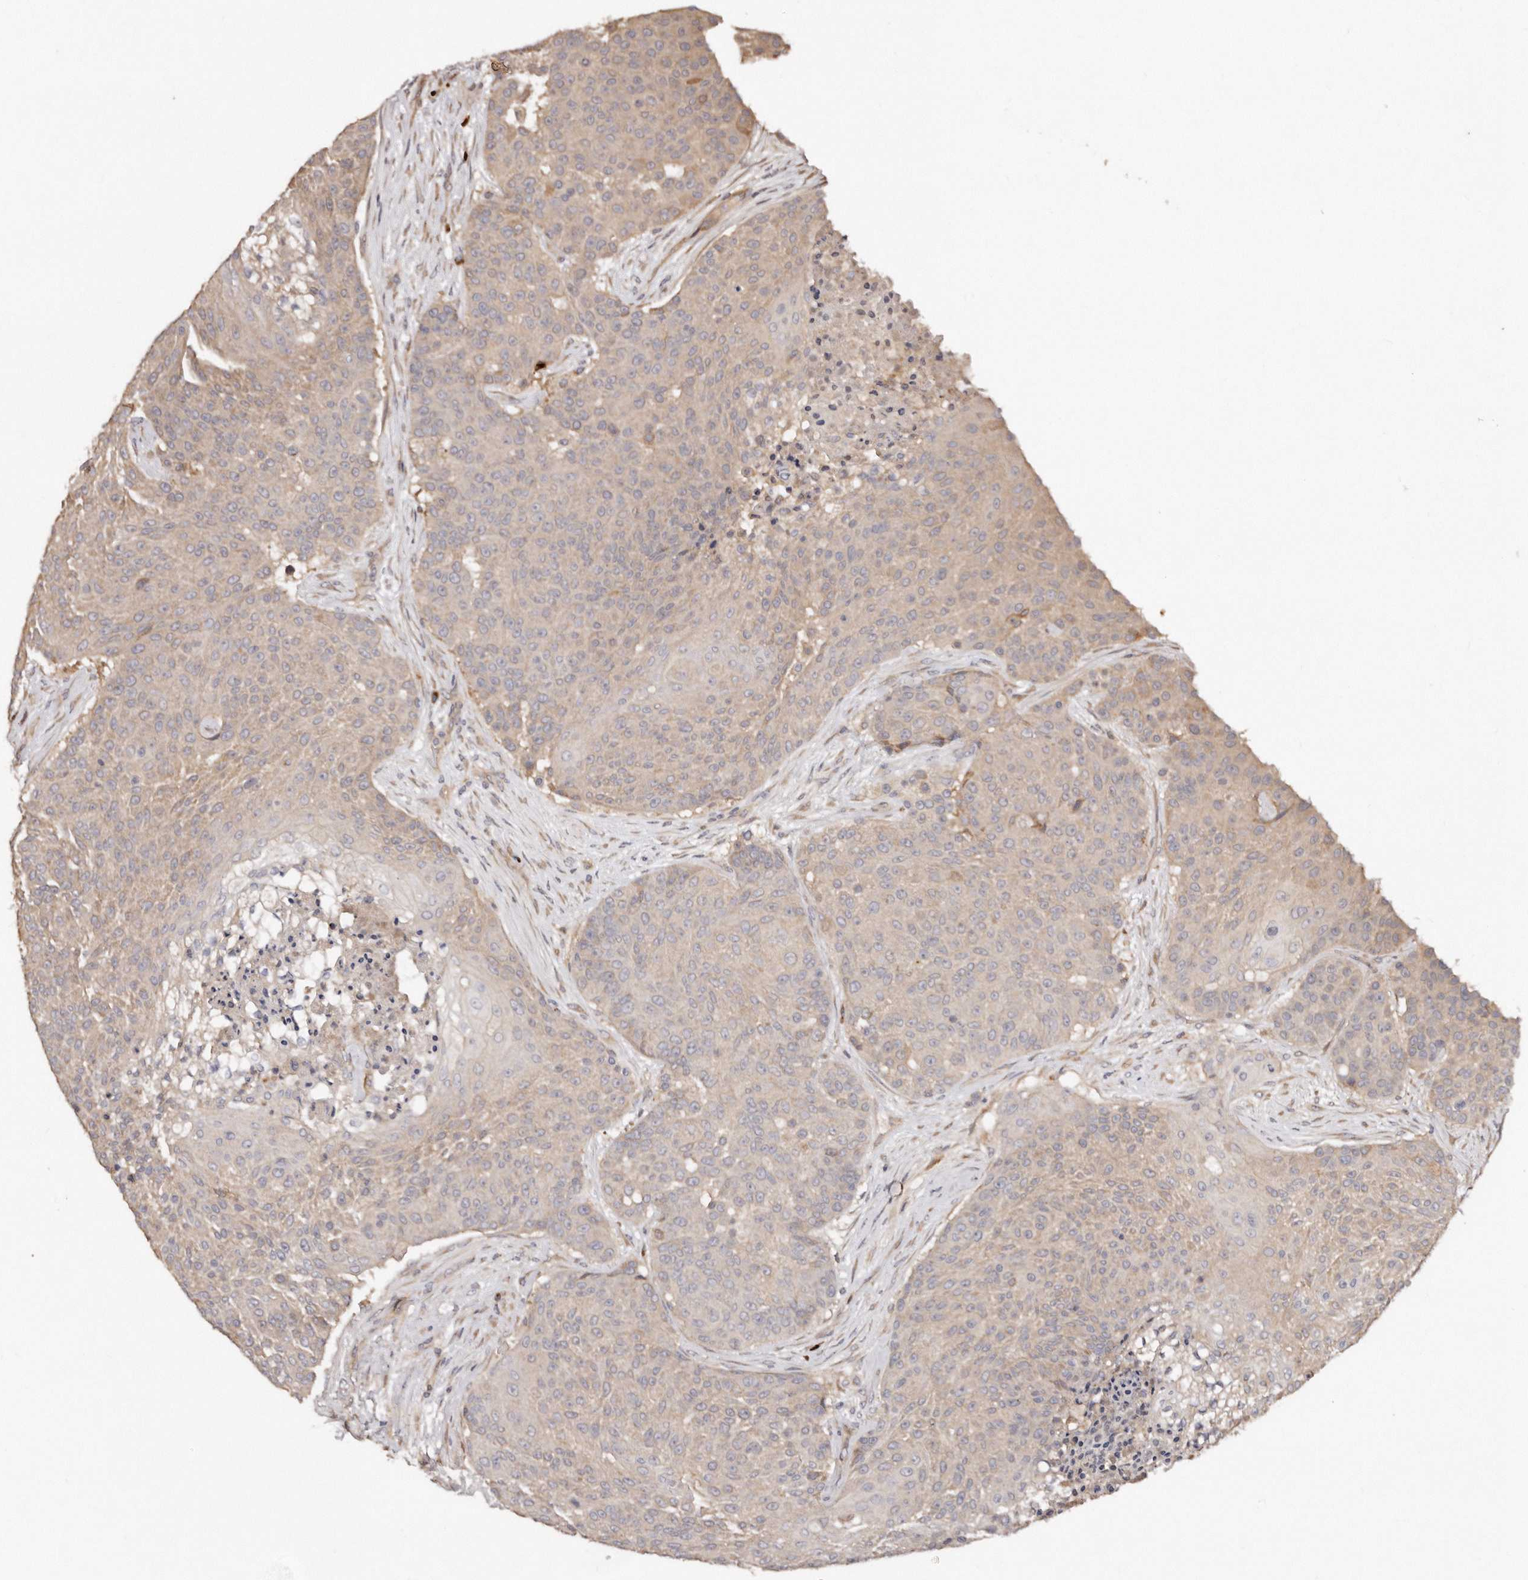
{"staining": {"intensity": "weak", "quantity": "25%-75%", "location": "cytoplasmic/membranous"}, "tissue": "urothelial cancer", "cell_type": "Tumor cells", "image_type": "cancer", "snomed": [{"axis": "morphology", "description": "Urothelial carcinoma, High grade"}, {"axis": "topography", "description": "Urinary bladder"}], "caption": "Human urothelial cancer stained with a protein marker displays weak staining in tumor cells.", "gene": "DACT2", "patient": {"sex": "female", "age": 63}}